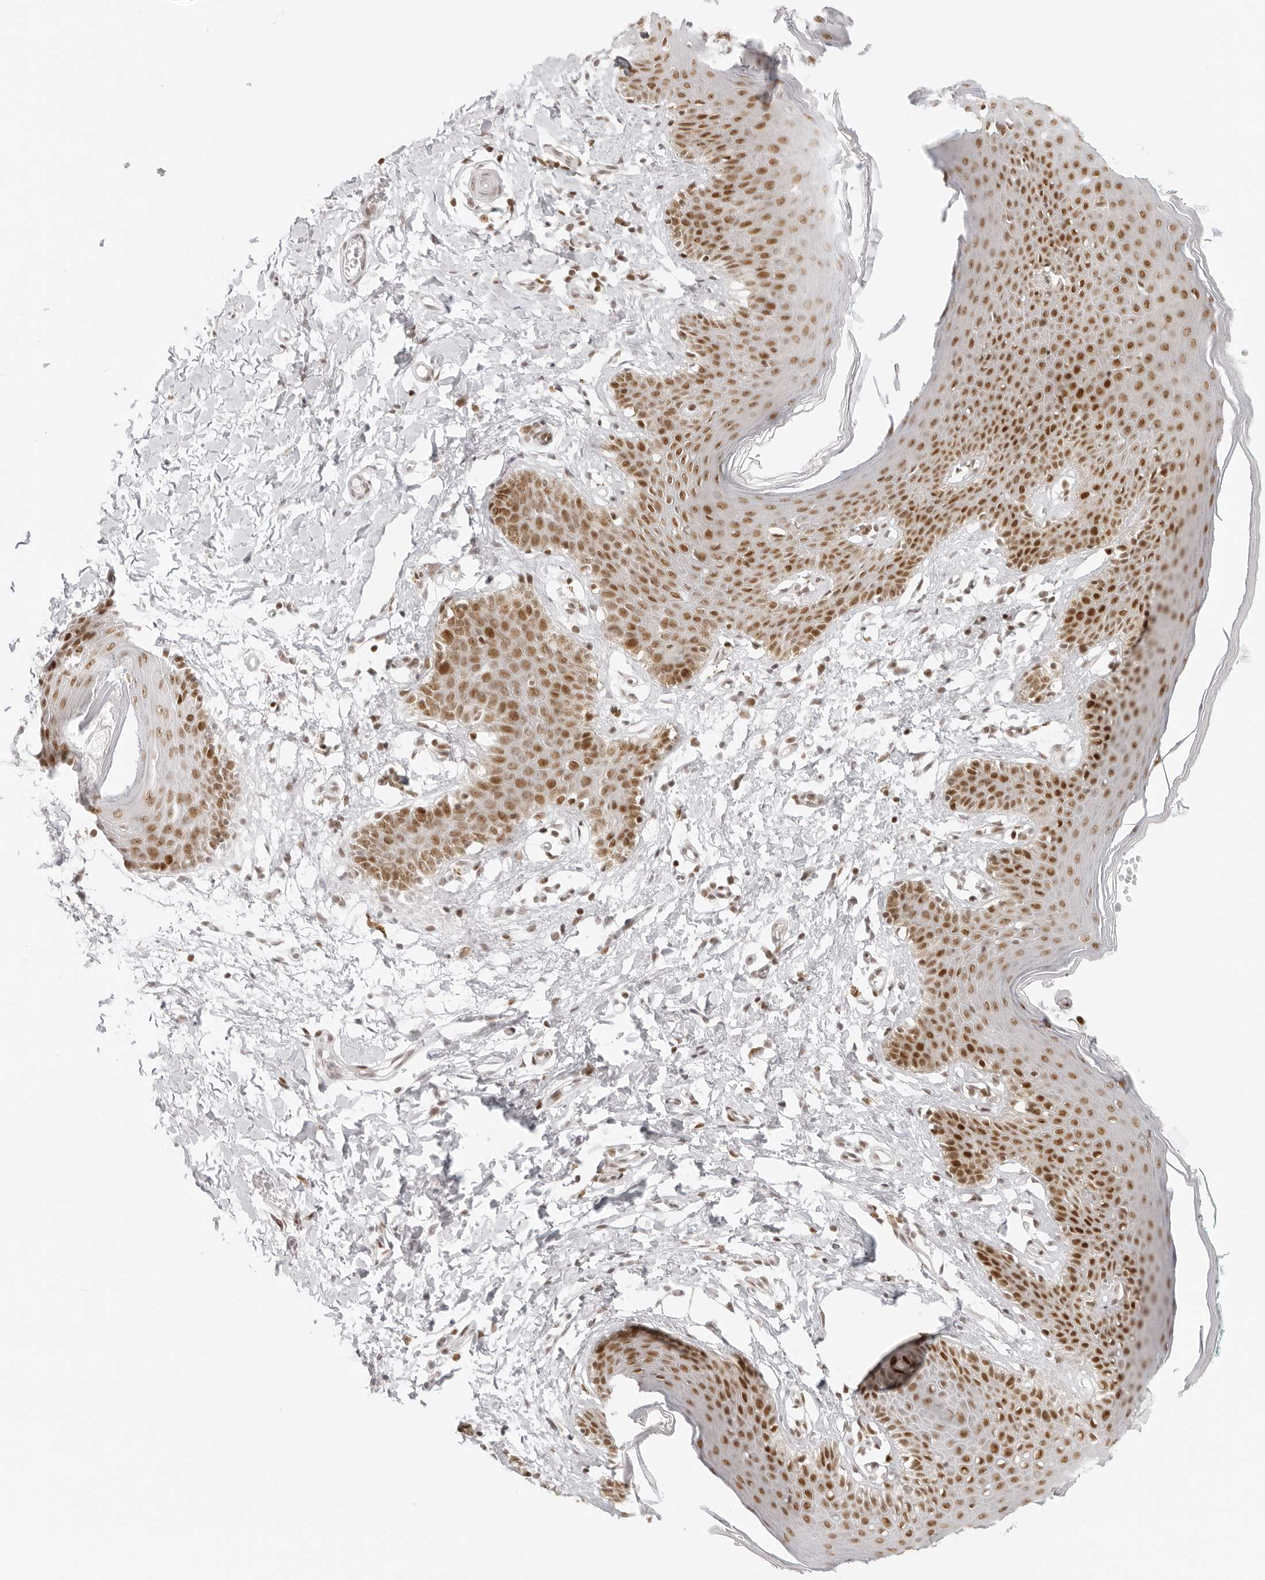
{"staining": {"intensity": "moderate", "quantity": ">75%", "location": "nuclear"}, "tissue": "skin", "cell_type": "Epidermal cells", "image_type": "normal", "snomed": [{"axis": "morphology", "description": "Normal tissue, NOS"}, {"axis": "topography", "description": "Vulva"}], "caption": "This histopathology image reveals immunohistochemistry (IHC) staining of benign human skin, with medium moderate nuclear positivity in about >75% of epidermal cells.", "gene": "RCC1", "patient": {"sex": "female", "age": 66}}